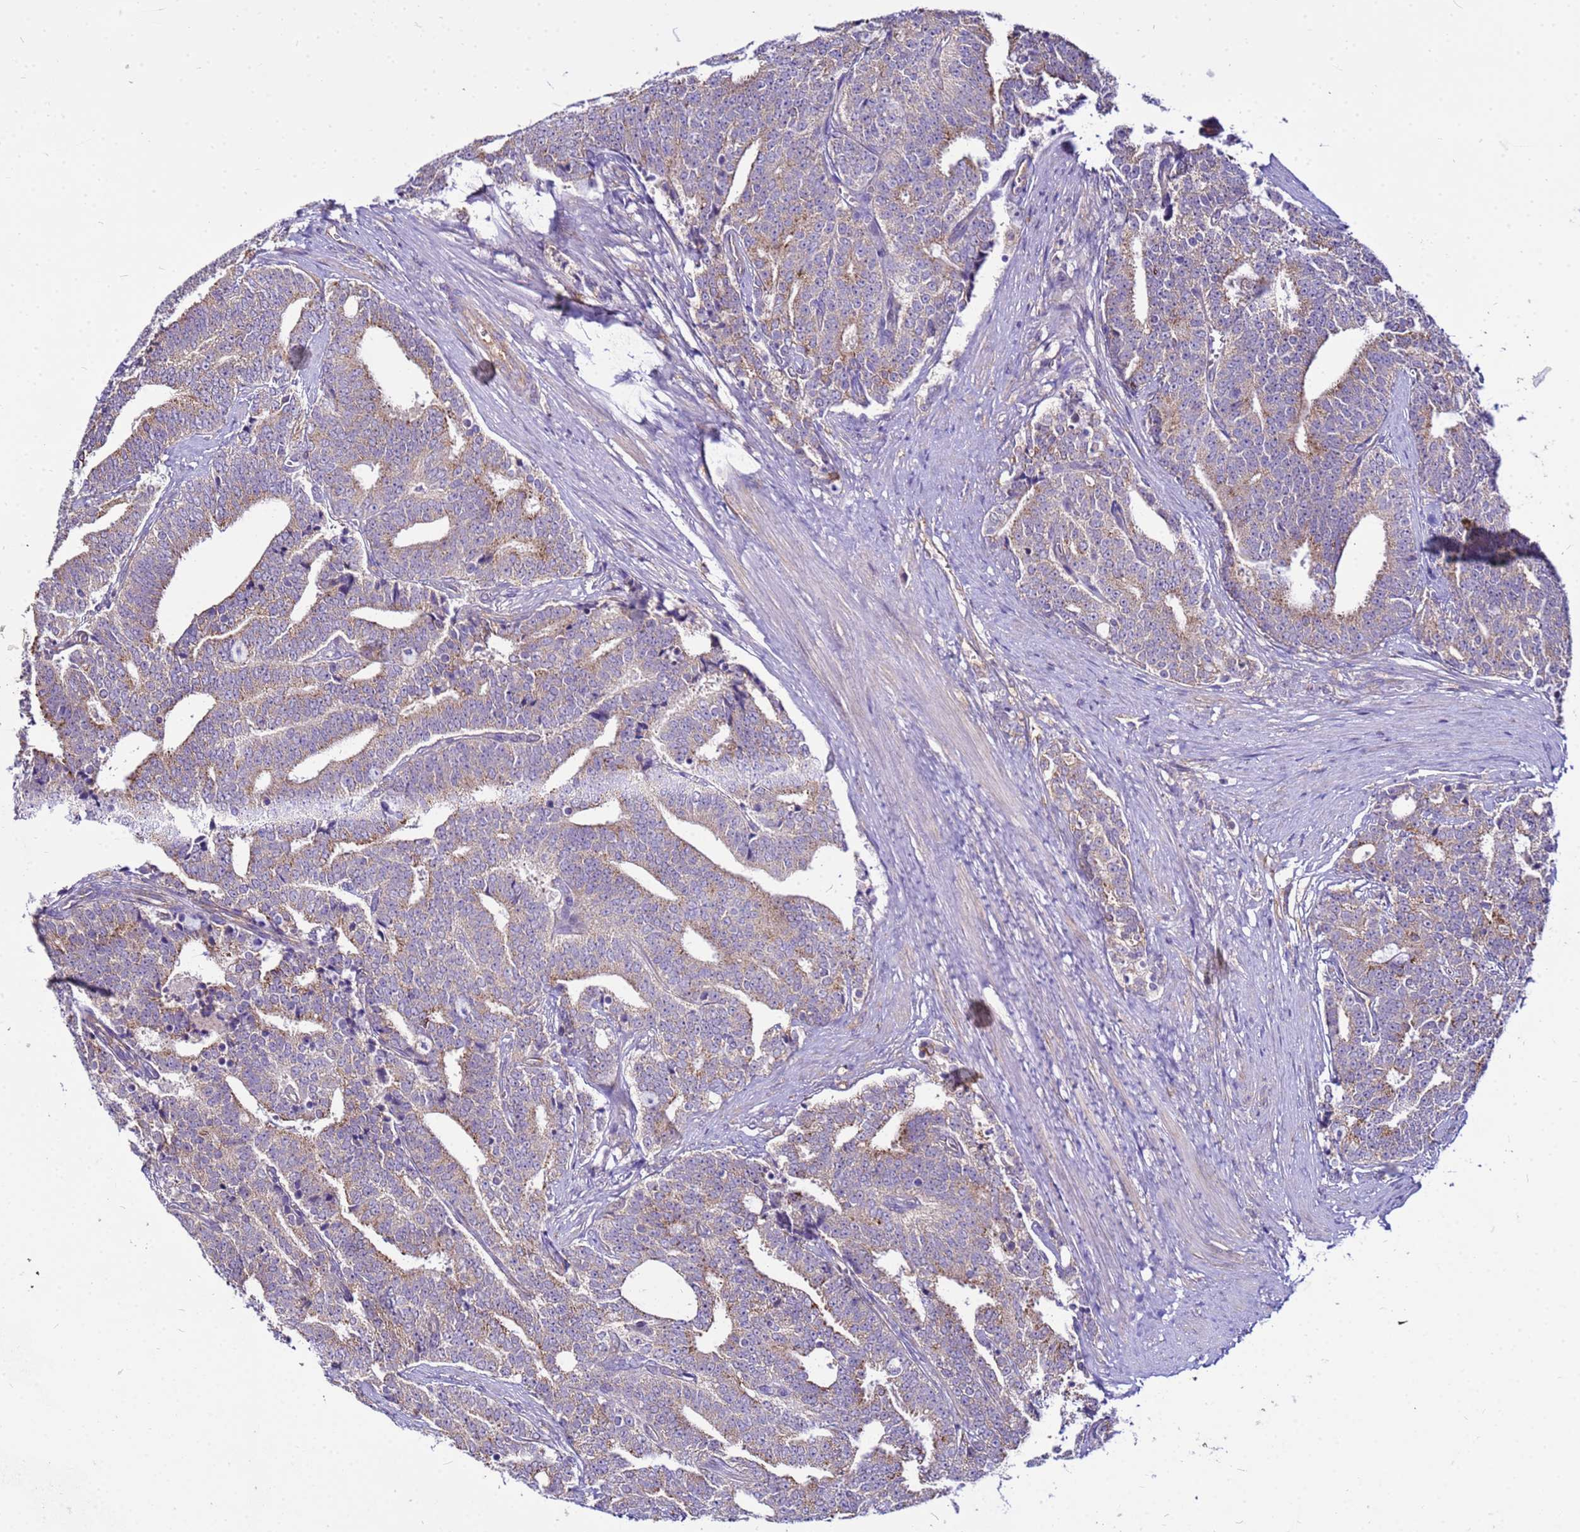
{"staining": {"intensity": "weak", "quantity": "25%-75%", "location": "cytoplasmic/membranous"}, "tissue": "prostate cancer", "cell_type": "Tumor cells", "image_type": "cancer", "snomed": [{"axis": "morphology", "description": "Adenocarcinoma, High grade"}, {"axis": "topography", "description": "Prostate and seminal vesicle, NOS"}], "caption": "Protein expression by IHC exhibits weak cytoplasmic/membranous expression in about 25%-75% of tumor cells in adenocarcinoma (high-grade) (prostate).", "gene": "PKD1", "patient": {"sex": "male", "age": 67}}